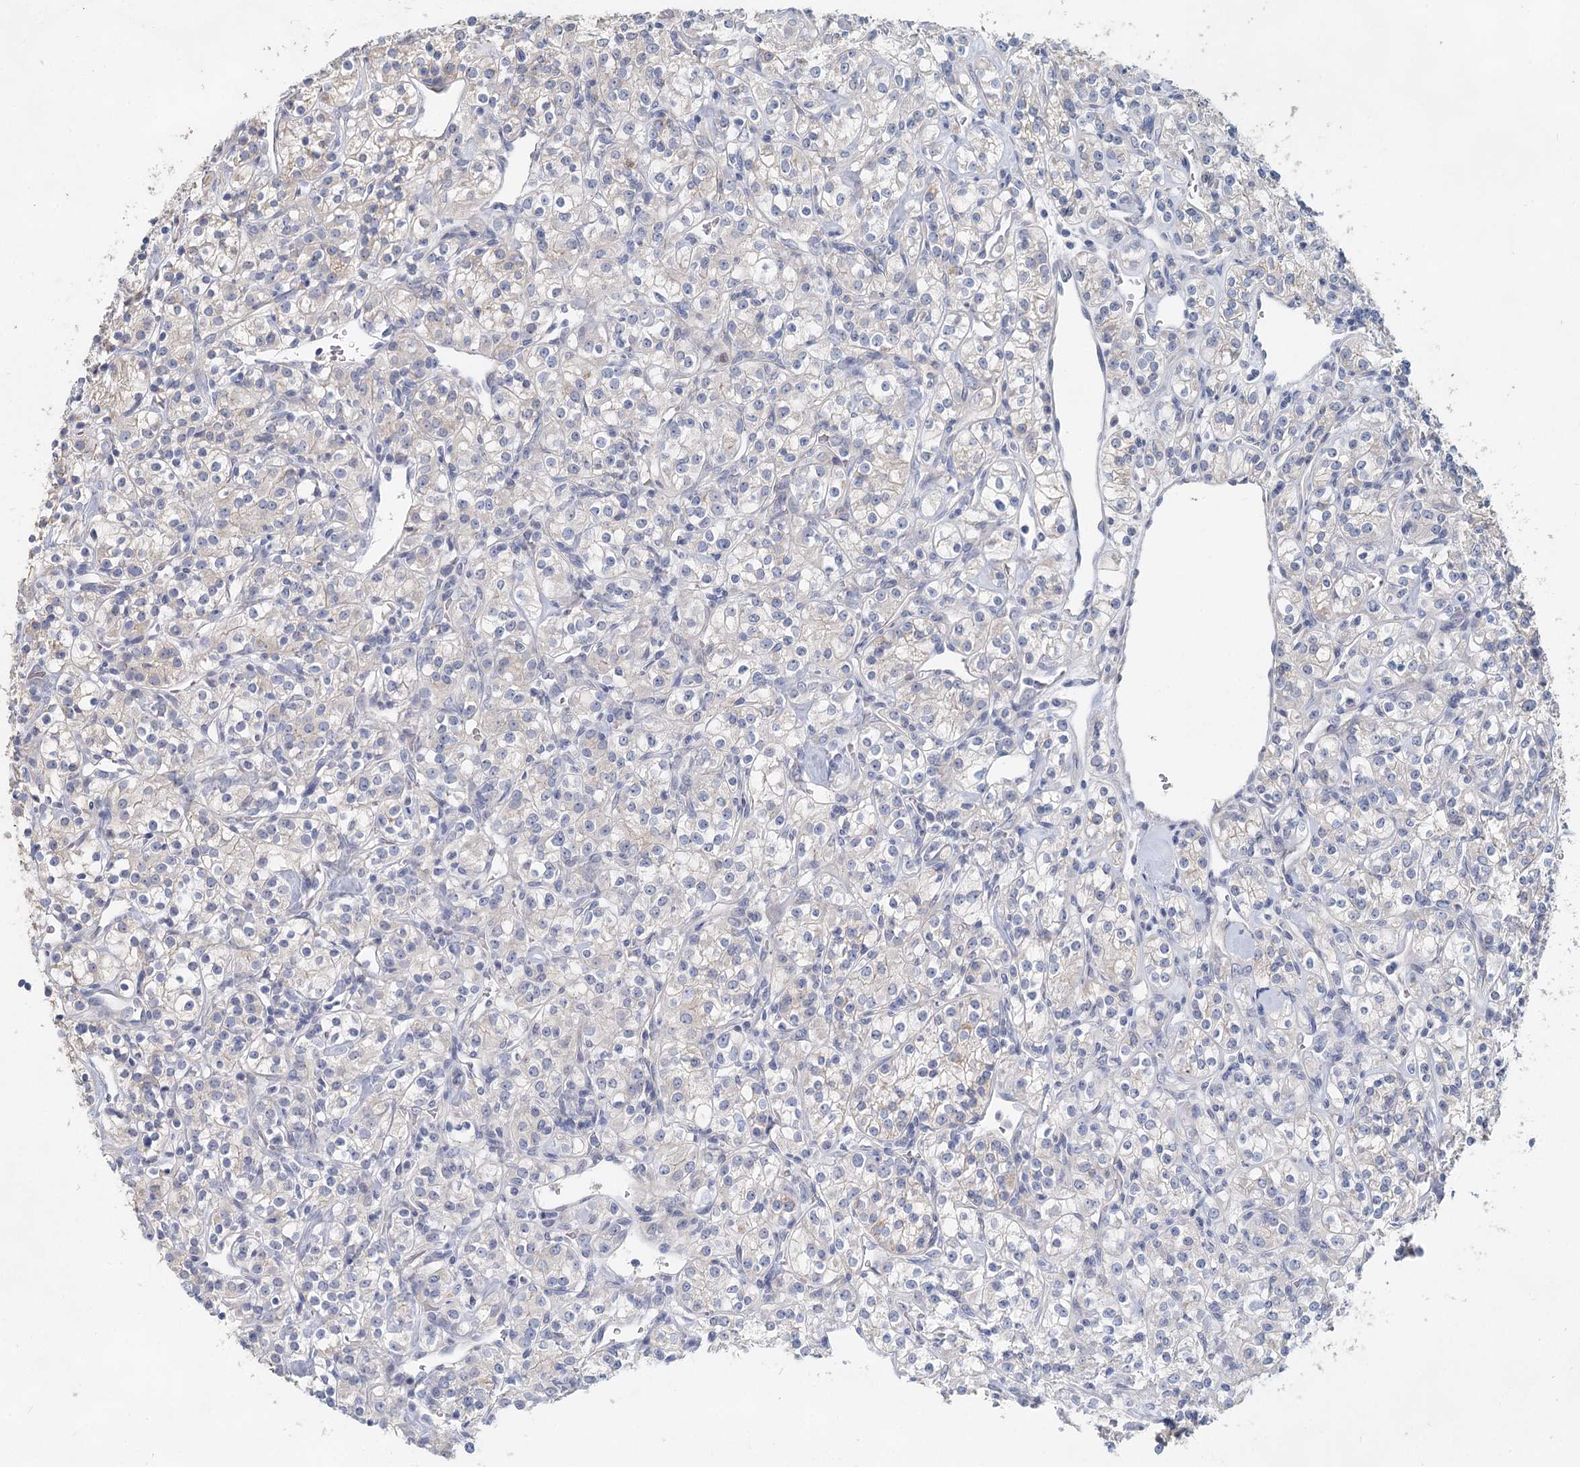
{"staining": {"intensity": "negative", "quantity": "none", "location": "none"}, "tissue": "renal cancer", "cell_type": "Tumor cells", "image_type": "cancer", "snomed": [{"axis": "morphology", "description": "Adenocarcinoma, NOS"}, {"axis": "topography", "description": "Kidney"}], "caption": "Renal cancer (adenocarcinoma) stained for a protein using IHC shows no positivity tumor cells.", "gene": "MYL6B", "patient": {"sex": "male", "age": 77}}